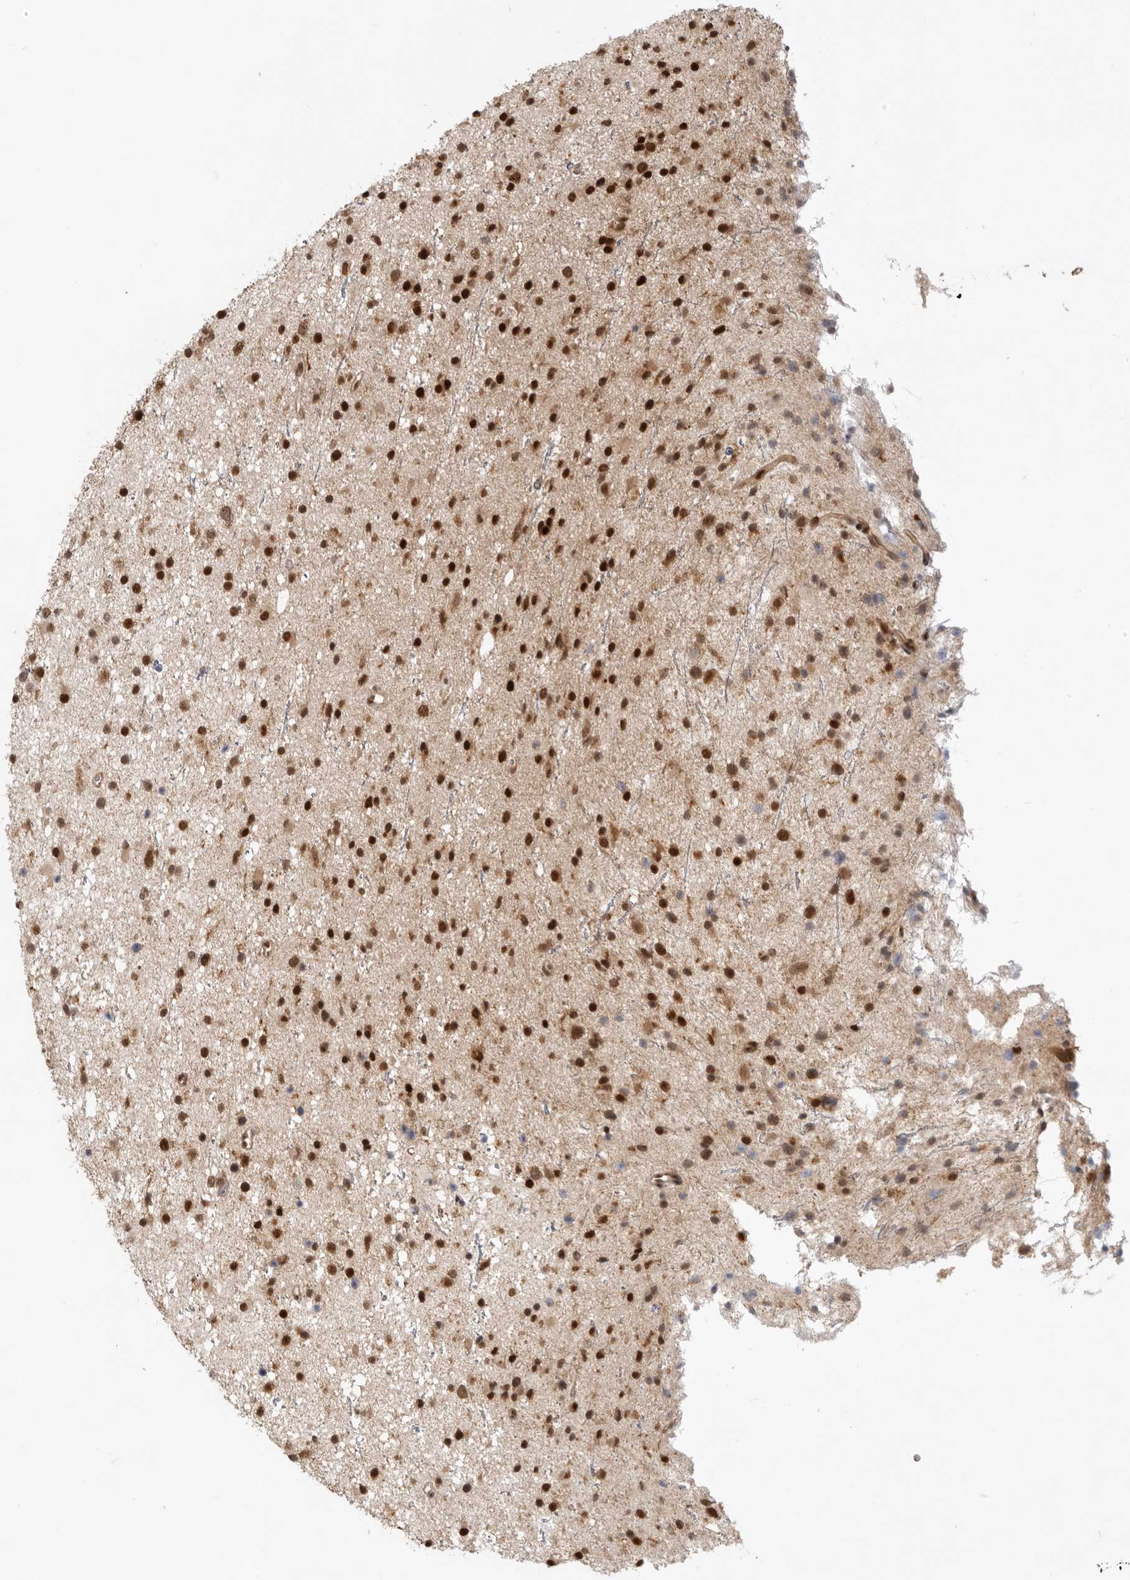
{"staining": {"intensity": "strong", "quantity": ">75%", "location": "nuclear"}, "tissue": "glioma", "cell_type": "Tumor cells", "image_type": "cancer", "snomed": [{"axis": "morphology", "description": "Glioma, malignant, Low grade"}, {"axis": "topography", "description": "Cerebral cortex"}], "caption": "Strong nuclear positivity for a protein is appreciated in approximately >75% of tumor cells of low-grade glioma (malignant) using immunohistochemistry (IHC).", "gene": "ADPRS", "patient": {"sex": "female", "age": 39}}